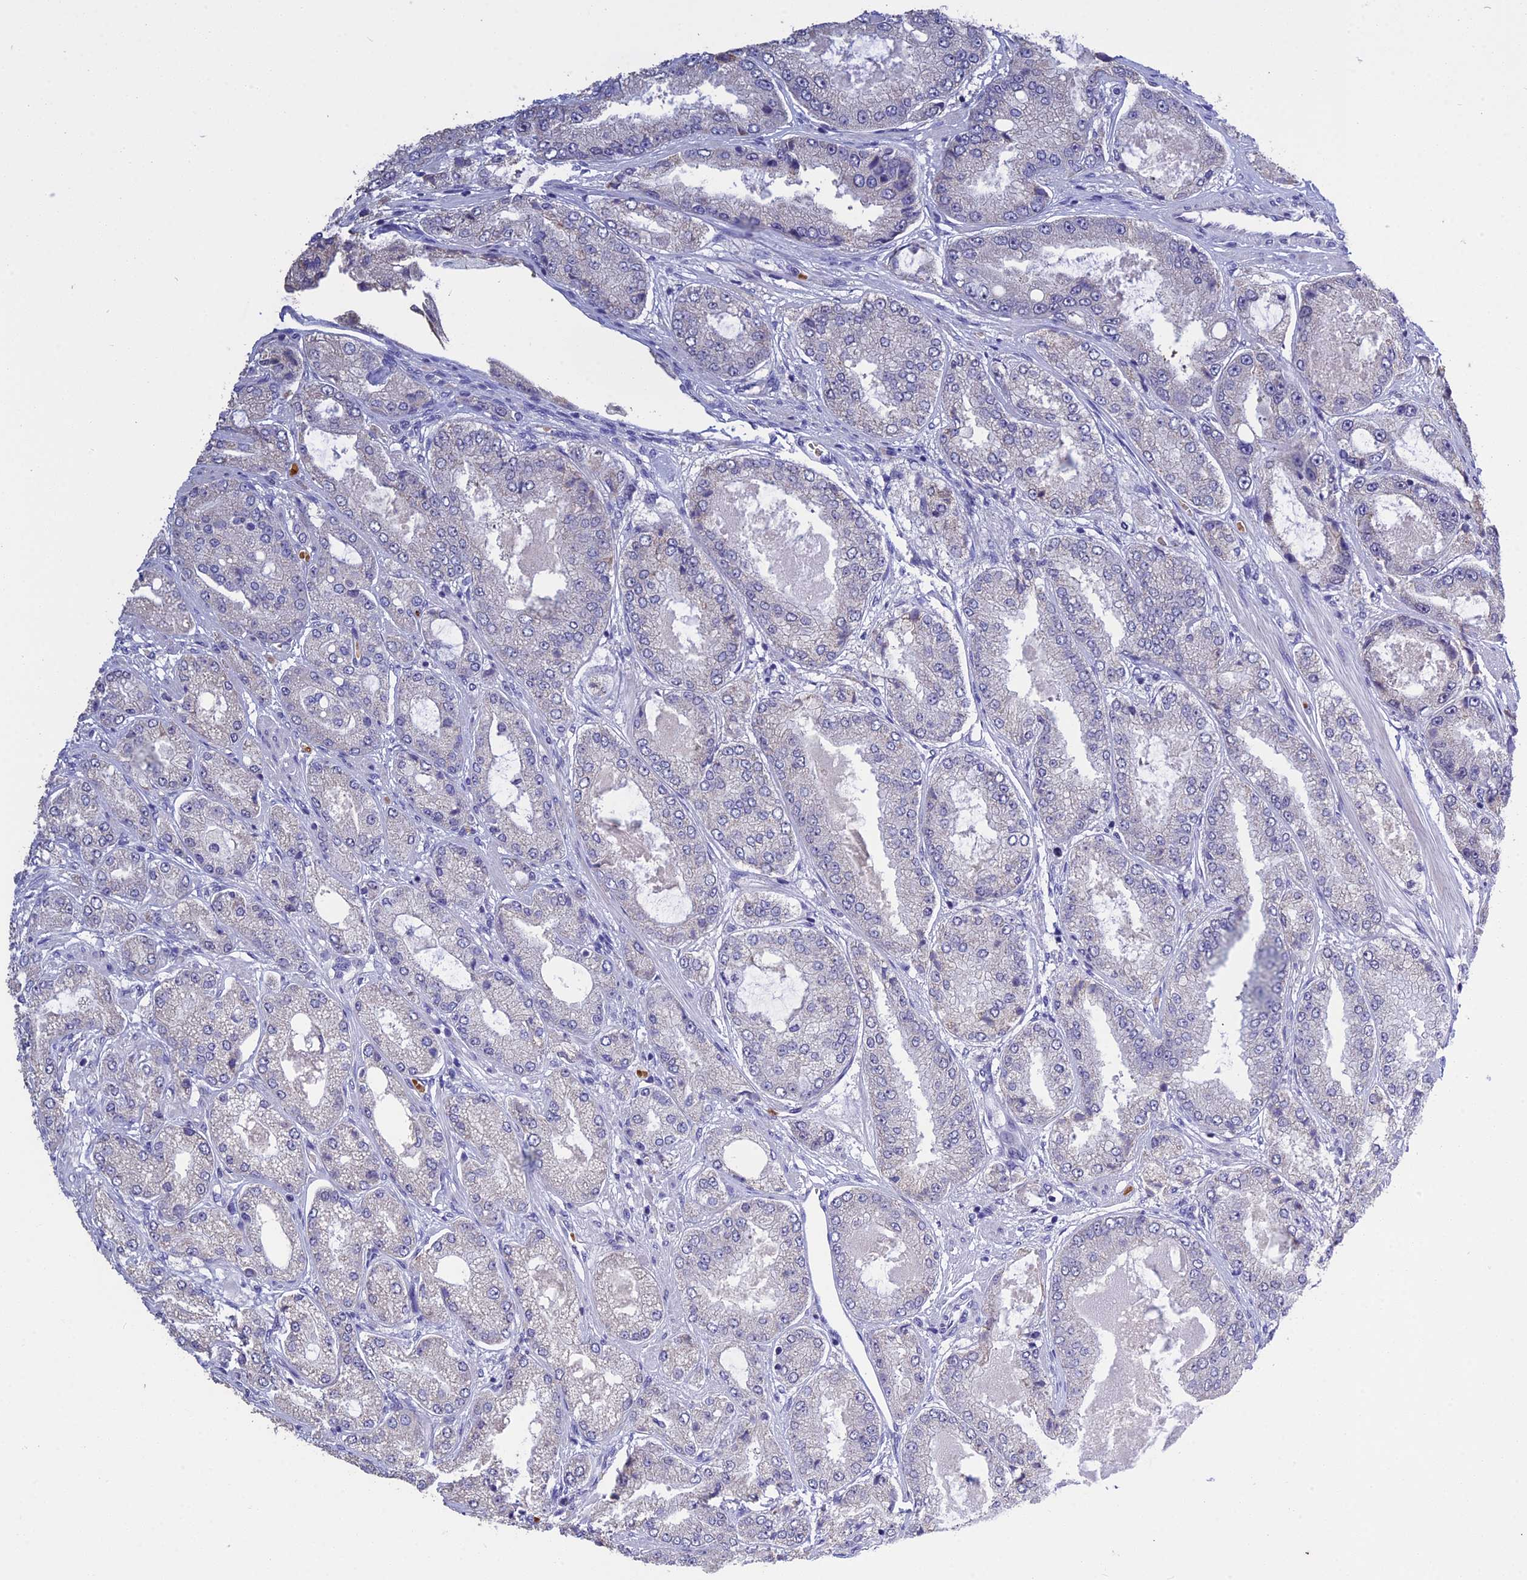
{"staining": {"intensity": "negative", "quantity": "none", "location": "none"}, "tissue": "prostate cancer", "cell_type": "Tumor cells", "image_type": "cancer", "snomed": [{"axis": "morphology", "description": "Adenocarcinoma, High grade"}, {"axis": "topography", "description": "Prostate"}], "caption": "The immunohistochemistry (IHC) micrograph has no significant staining in tumor cells of prostate cancer tissue. (DAB (3,3'-diaminobenzidine) immunohistochemistry with hematoxylin counter stain).", "gene": "KNOP1", "patient": {"sex": "male", "age": 71}}